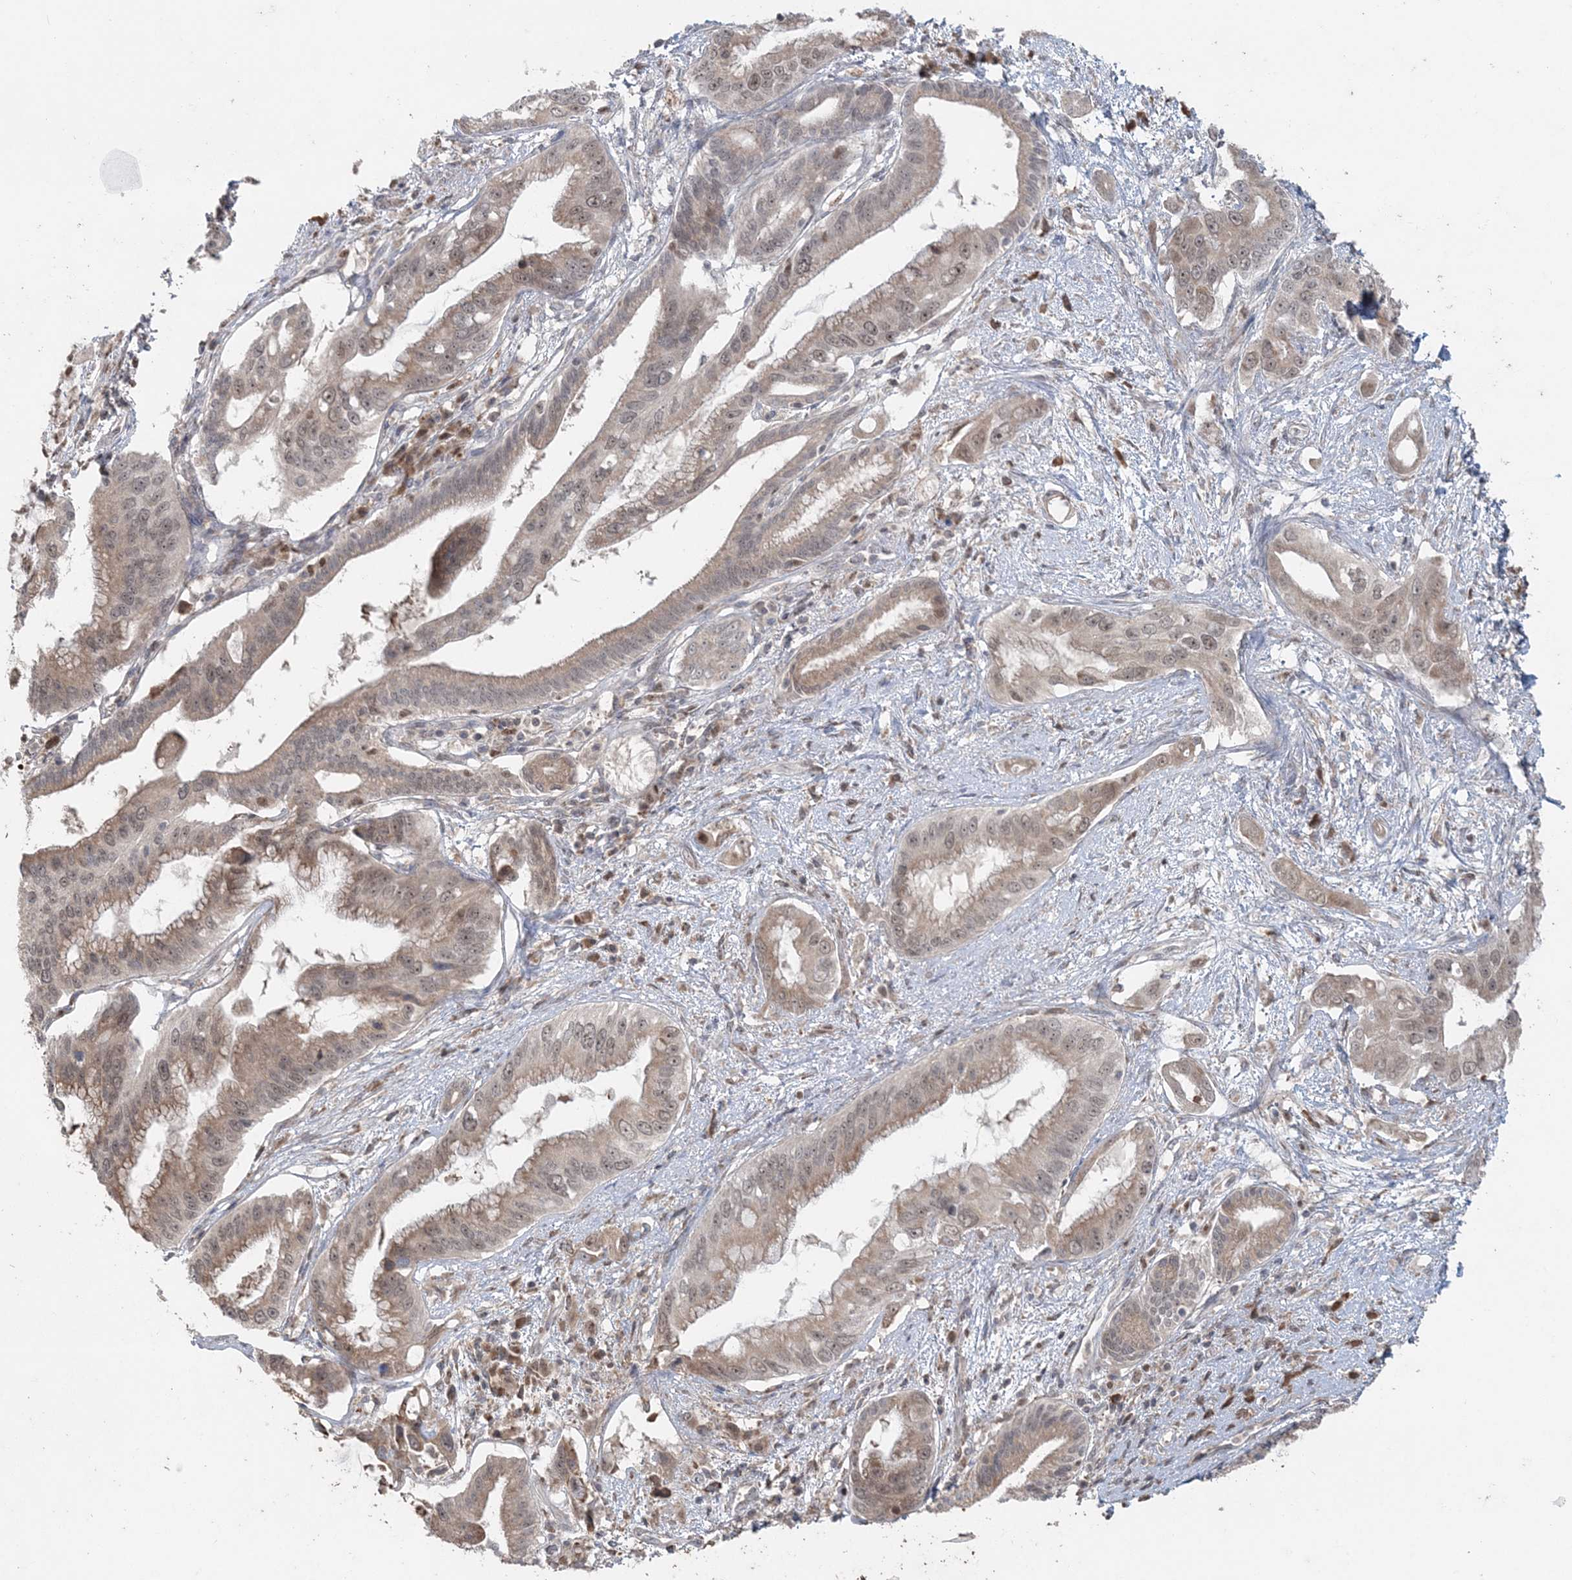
{"staining": {"intensity": "moderate", "quantity": ">75%", "location": "nuclear"}, "tissue": "pancreatic cancer", "cell_type": "Tumor cells", "image_type": "cancer", "snomed": [{"axis": "morphology", "description": "Inflammation, NOS"}, {"axis": "morphology", "description": "Adenocarcinoma, NOS"}, {"axis": "topography", "description": "Pancreas"}], "caption": "Pancreatic adenocarcinoma stained for a protein demonstrates moderate nuclear positivity in tumor cells.", "gene": "SLU7", "patient": {"sex": "female", "age": 56}}